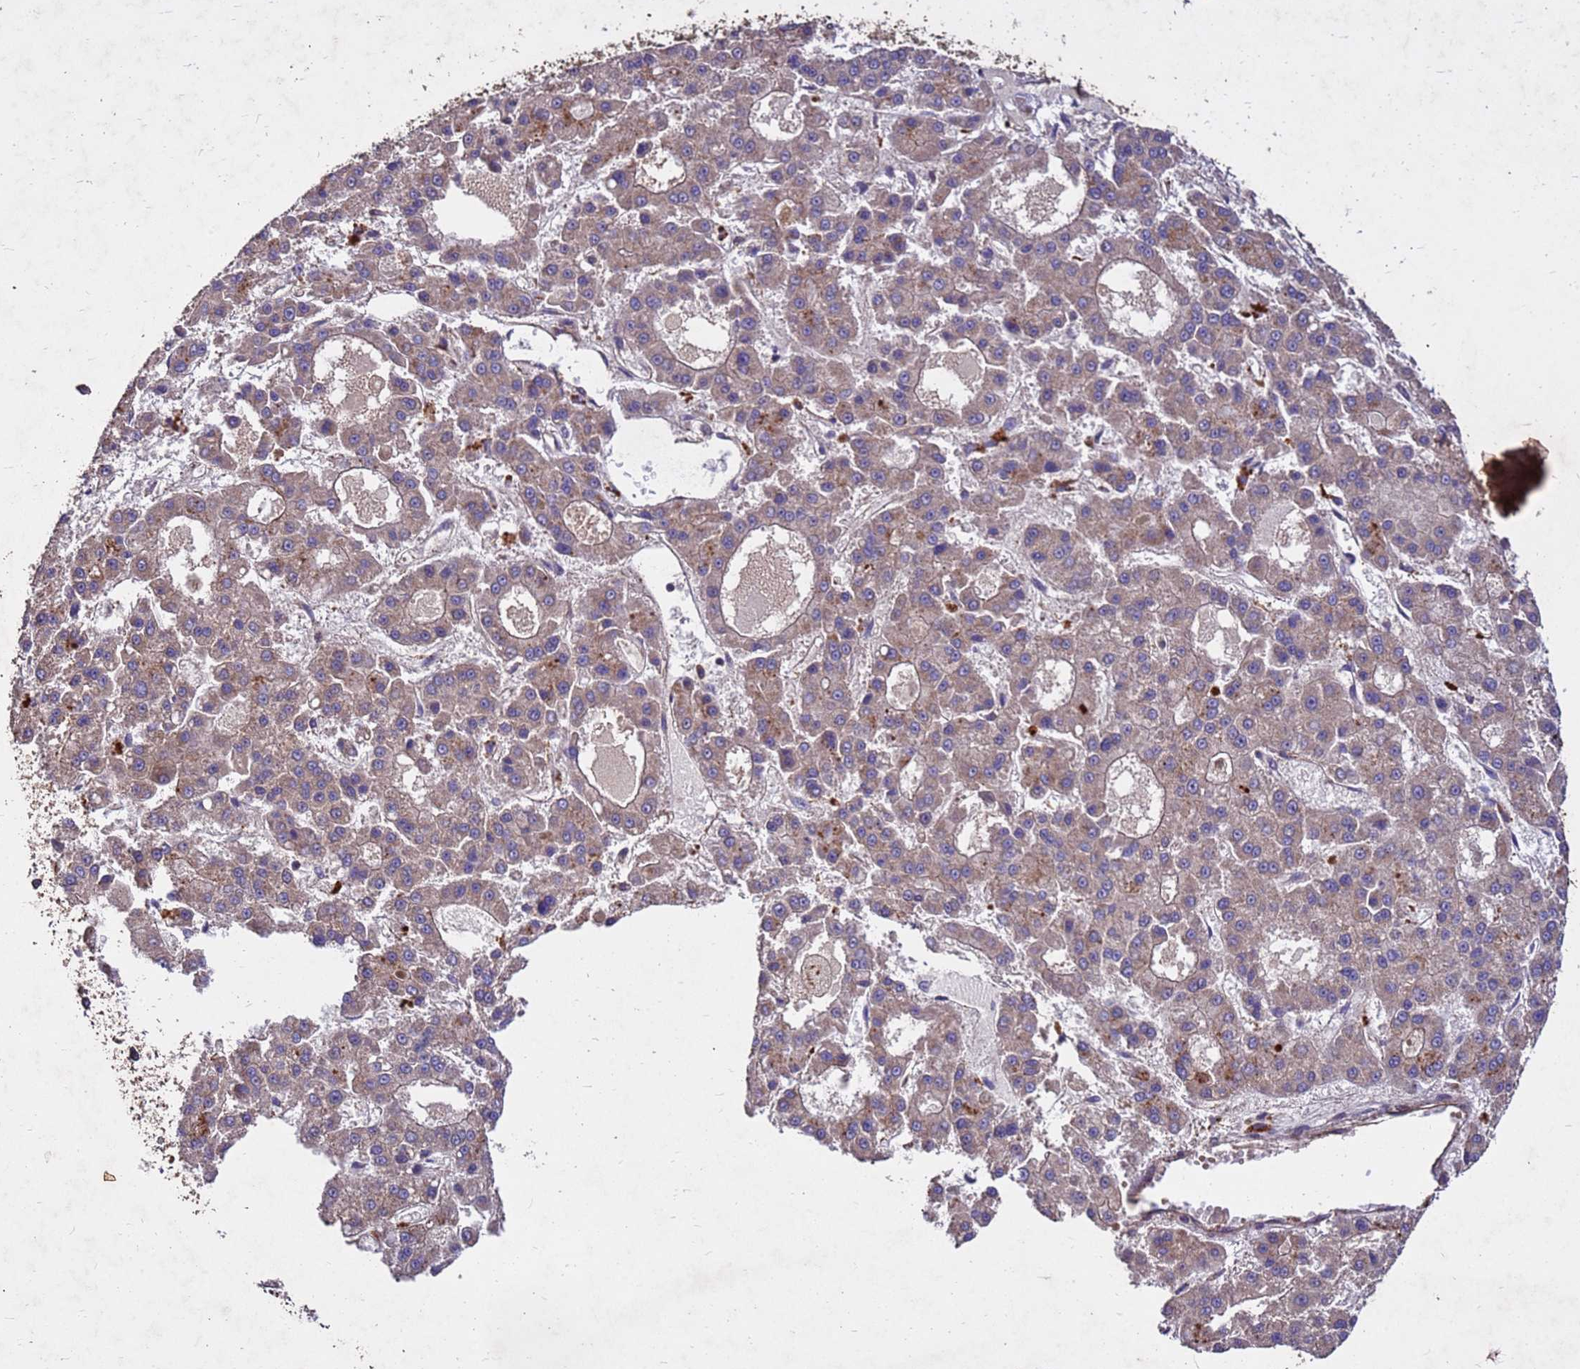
{"staining": {"intensity": "moderate", "quantity": ">75%", "location": "cytoplasmic/membranous"}, "tissue": "liver cancer", "cell_type": "Tumor cells", "image_type": "cancer", "snomed": [{"axis": "morphology", "description": "Carcinoma, Hepatocellular, NOS"}, {"axis": "topography", "description": "Liver"}], "caption": "Moderate cytoplasmic/membranous protein expression is present in approximately >75% of tumor cells in liver cancer. Using DAB (3,3'-diaminobenzidine) (brown) and hematoxylin (blue) stains, captured at high magnification using brightfield microscopy.", "gene": "TOR4A", "patient": {"sex": "male", "age": 70}}